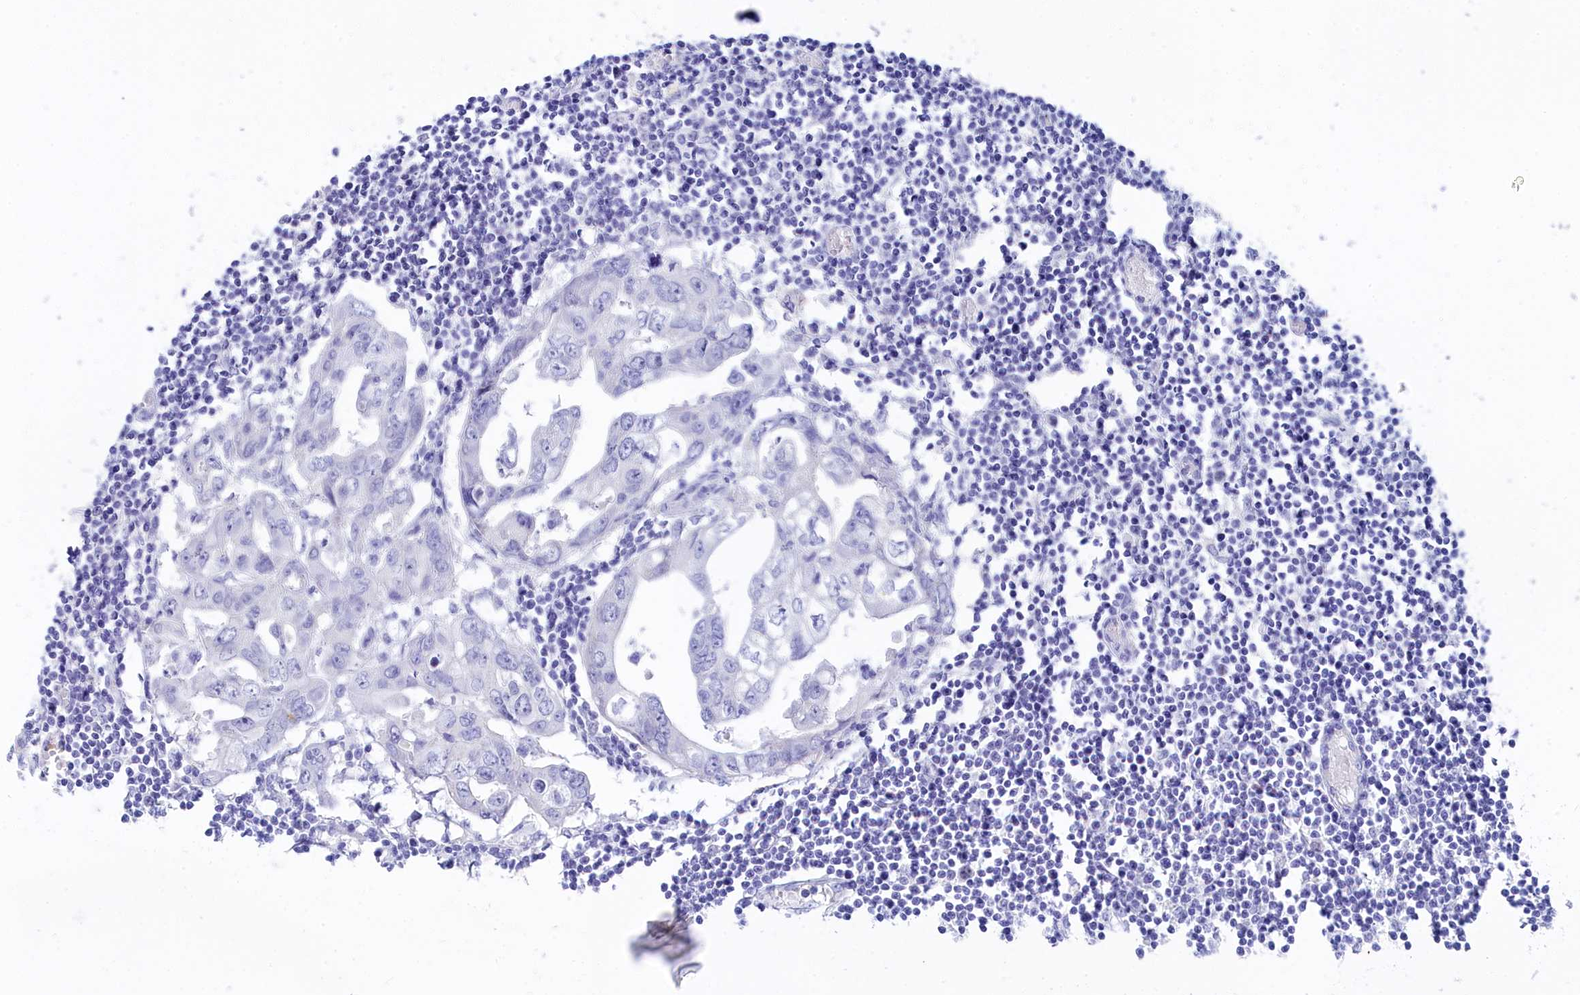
{"staining": {"intensity": "negative", "quantity": "none", "location": "none"}, "tissue": "lymph node", "cell_type": "Germinal center cells", "image_type": "normal", "snomed": [{"axis": "morphology", "description": "Normal tissue, NOS"}, {"axis": "topography", "description": "Lymph node"}], "caption": "This is a photomicrograph of IHC staining of normal lymph node, which shows no expression in germinal center cells. The staining is performed using DAB (3,3'-diaminobenzidine) brown chromogen with nuclei counter-stained in using hematoxylin.", "gene": "TRIM10", "patient": {"sex": "female", "age": 11}}